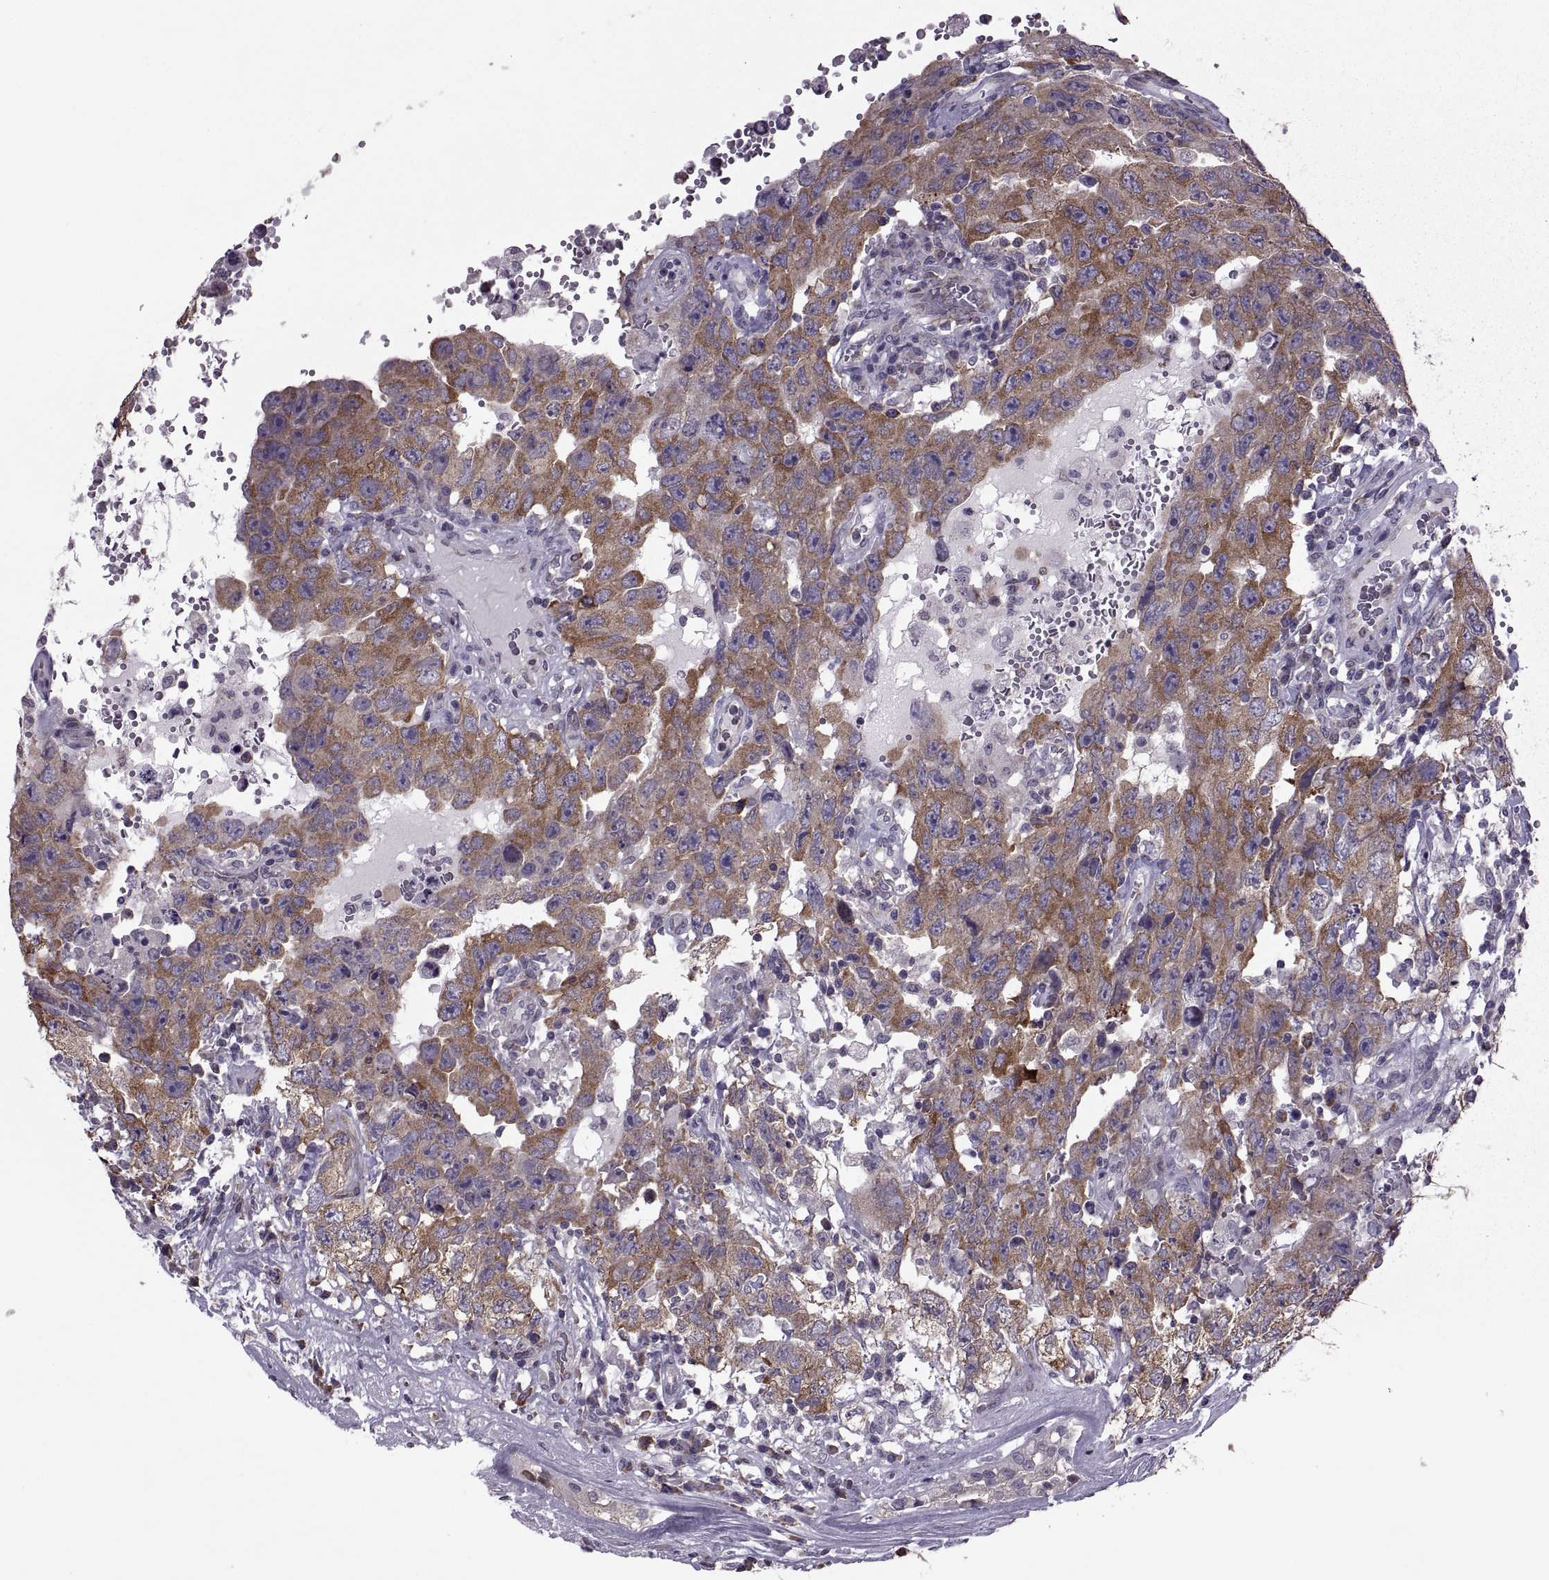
{"staining": {"intensity": "strong", "quantity": ">75%", "location": "cytoplasmic/membranous"}, "tissue": "testis cancer", "cell_type": "Tumor cells", "image_type": "cancer", "snomed": [{"axis": "morphology", "description": "Carcinoma, Embryonal, NOS"}, {"axis": "topography", "description": "Testis"}], "caption": "Testis cancer (embryonal carcinoma) stained with a brown dye displays strong cytoplasmic/membranous positive staining in about >75% of tumor cells.", "gene": "PABPC1", "patient": {"sex": "male", "age": 26}}